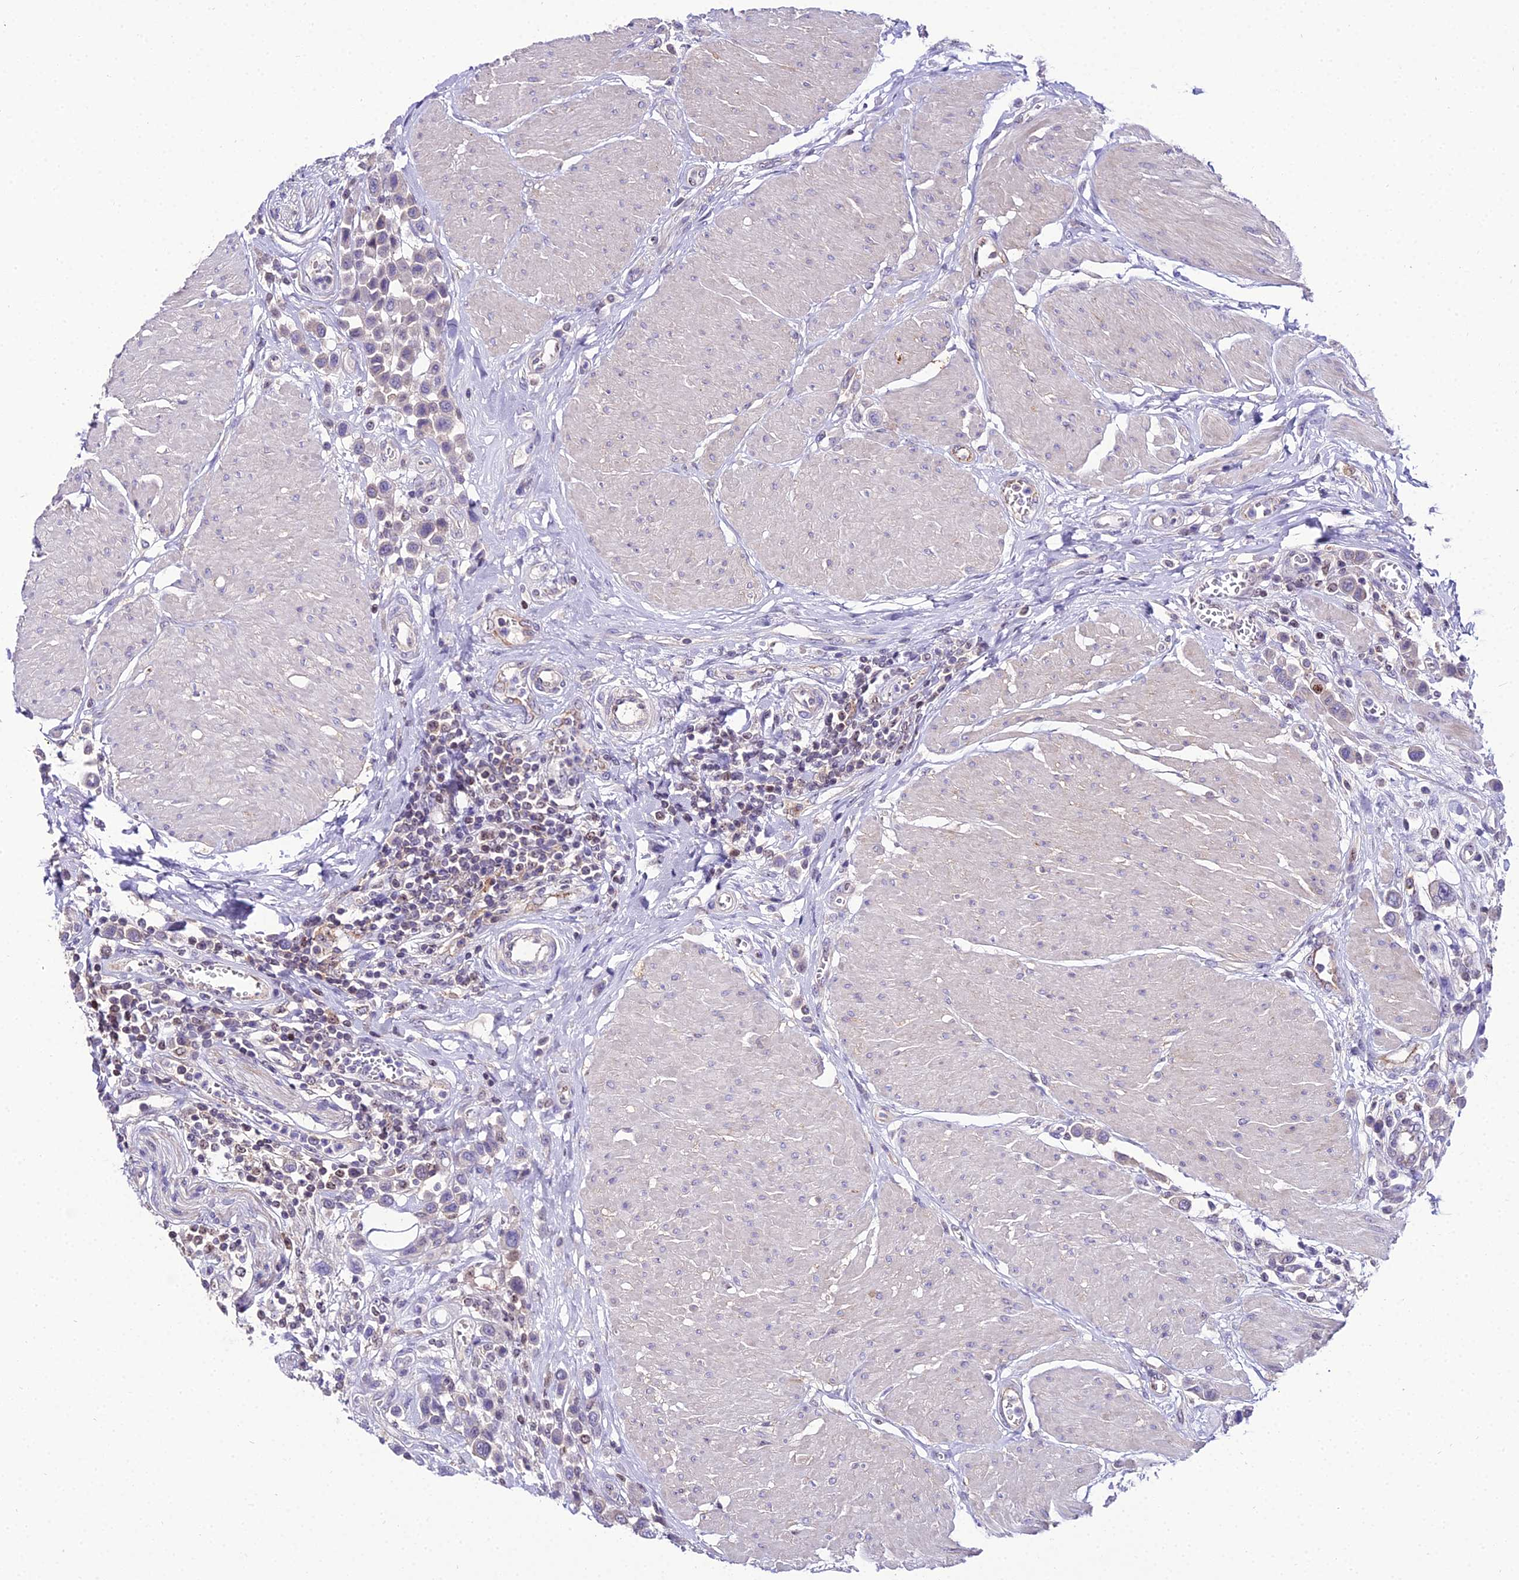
{"staining": {"intensity": "negative", "quantity": "none", "location": "none"}, "tissue": "urothelial cancer", "cell_type": "Tumor cells", "image_type": "cancer", "snomed": [{"axis": "morphology", "description": "Urothelial carcinoma, High grade"}, {"axis": "topography", "description": "Urinary bladder"}], "caption": "DAB immunohistochemical staining of human high-grade urothelial carcinoma displays no significant positivity in tumor cells.", "gene": "SHQ1", "patient": {"sex": "male", "age": 50}}